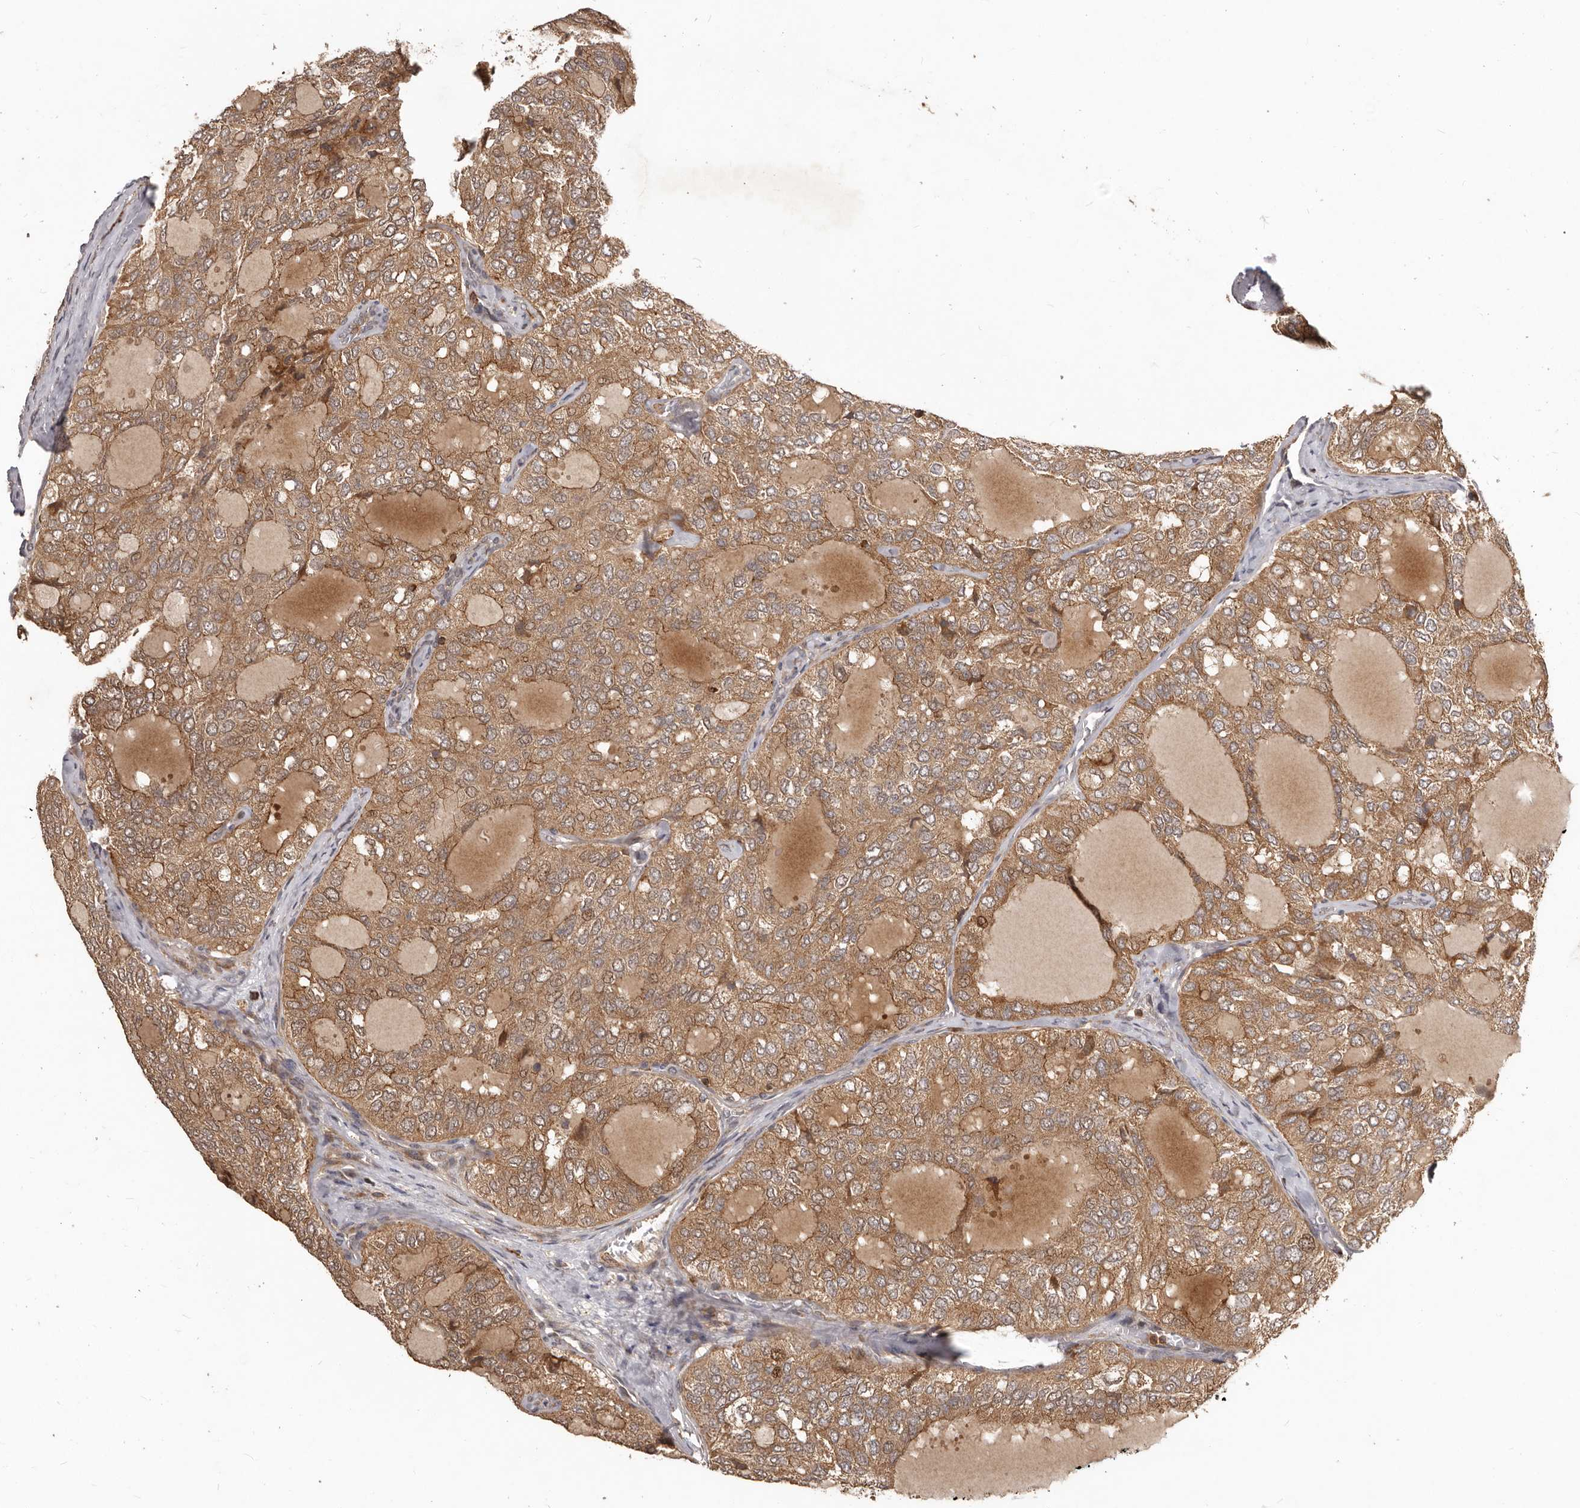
{"staining": {"intensity": "moderate", "quantity": ">75%", "location": "cytoplasmic/membranous"}, "tissue": "thyroid cancer", "cell_type": "Tumor cells", "image_type": "cancer", "snomed": [{"axis": "morphology", "description": "Follicular adenoma carcinoma, NOS"}, {"axis": "topography", "description": "Thyroid gland"}], "caption": "Immunohistochemical staining of thyroid cancer exhibits medium levels of moderate cytoplasmic/membranous expression in about >75% of tumor cells.", "gene": "RNF187", "patient": {"sex": "male", "age": 75}}